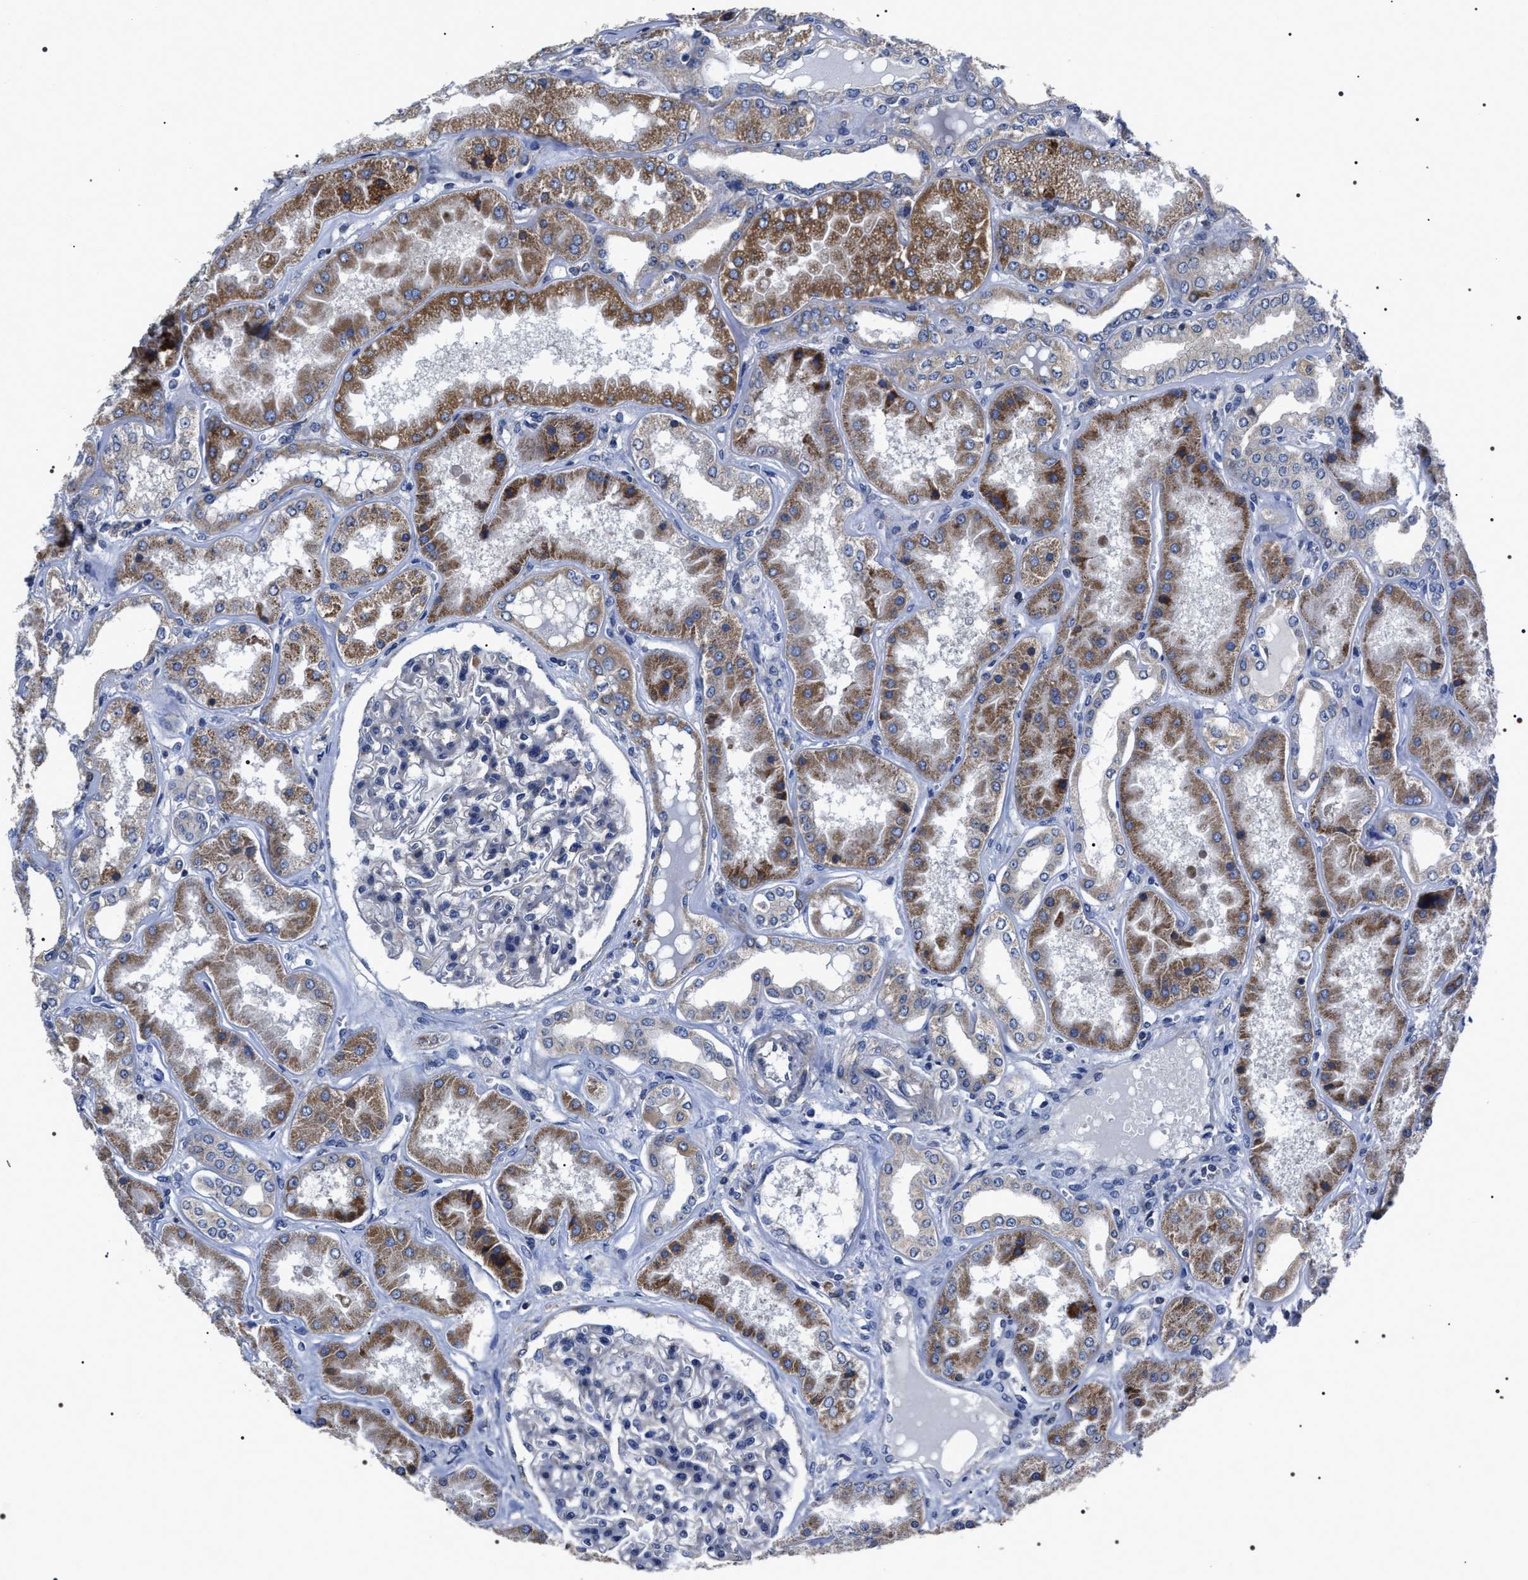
{"staining": {"intensity": "weak", "quantity": "<25%", "location": "cytoplasmic/membranous"}, "tissue": "kidney", "cell_type": "Cells in glomeruli", "image_type": "normal", "snomed": [{"axis": "morphology", "description": "Normal tissue, NOS"}, {"axis": "topography", "description": "Kidney"}], "caption": "This is an immunohistochemistry (IHC) micrograph of unremarkable human kidney. There is no expression in cells in glomeruli.", "gene": "MIS18A", "patient": {"sex": "female", "age": 56}}